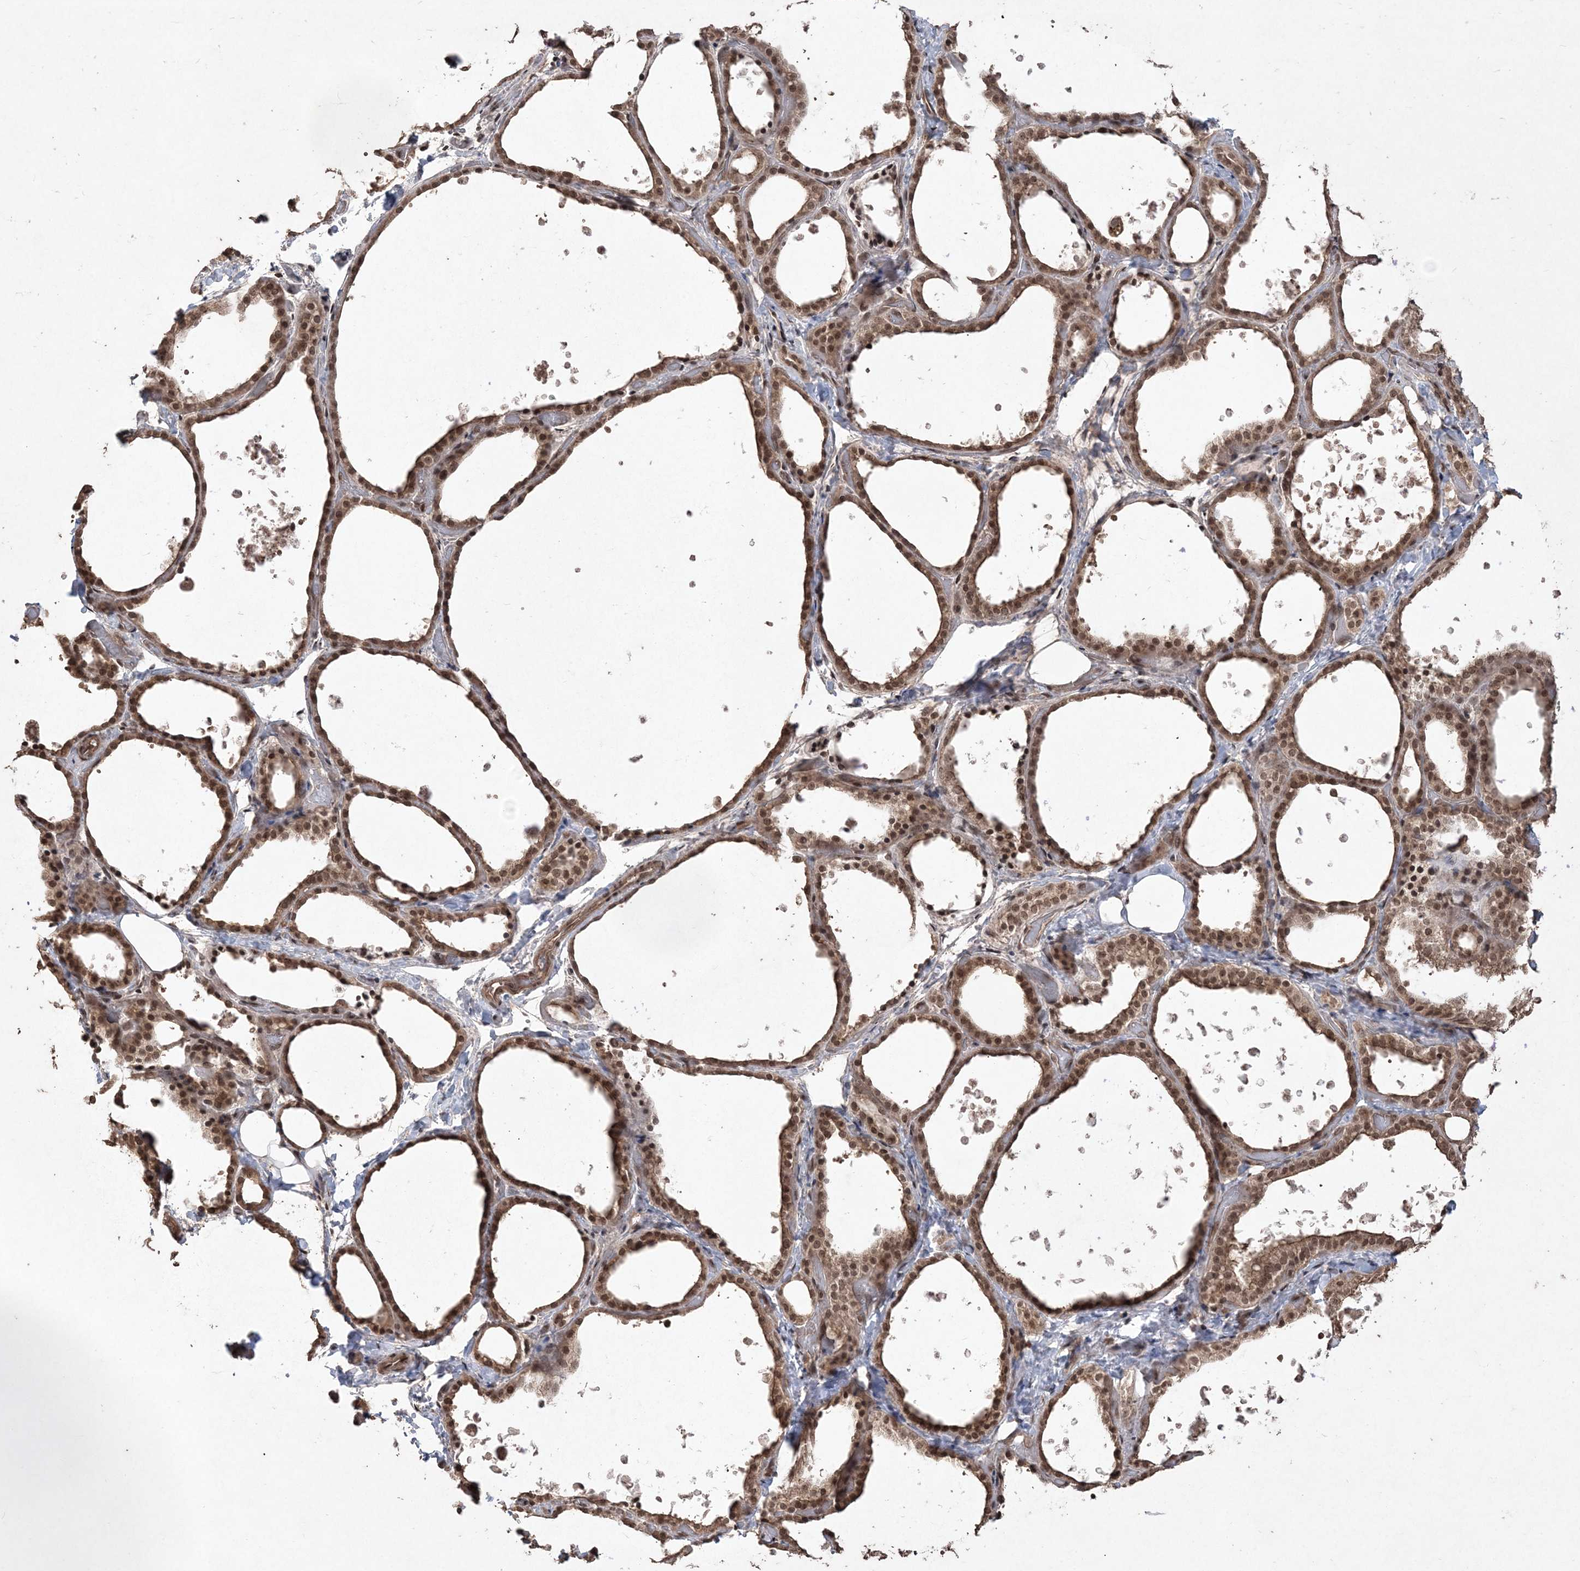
{"staining": {"intensity": "moderate", "quantity": ">75%", "location": "cytoplasmic/membranous,nuclear"}, "tissue": "thyroid gland", "cell_type": "Glandular cells", "image_type": "normal", "snomed": [{"axis": "morphology", "description": "Normal tissue, NOS"}, {"axis": "topography", "description": "Thyroid gland"}], "caption": "Glandular cells reveal medium levels of moderate cytoplasmic/membranous,nuclear positivity in about >75% of cells in benign thyroid gland. The staining was performed using DAB (3,3'-diaminobenzidine) to visualize the protein expression in brown, while the nuclei were stained in blue with hematoxylin (Magnification: 20x).", "gene": "EHHADH", "patient": {"sex": "female", "age": 44}}